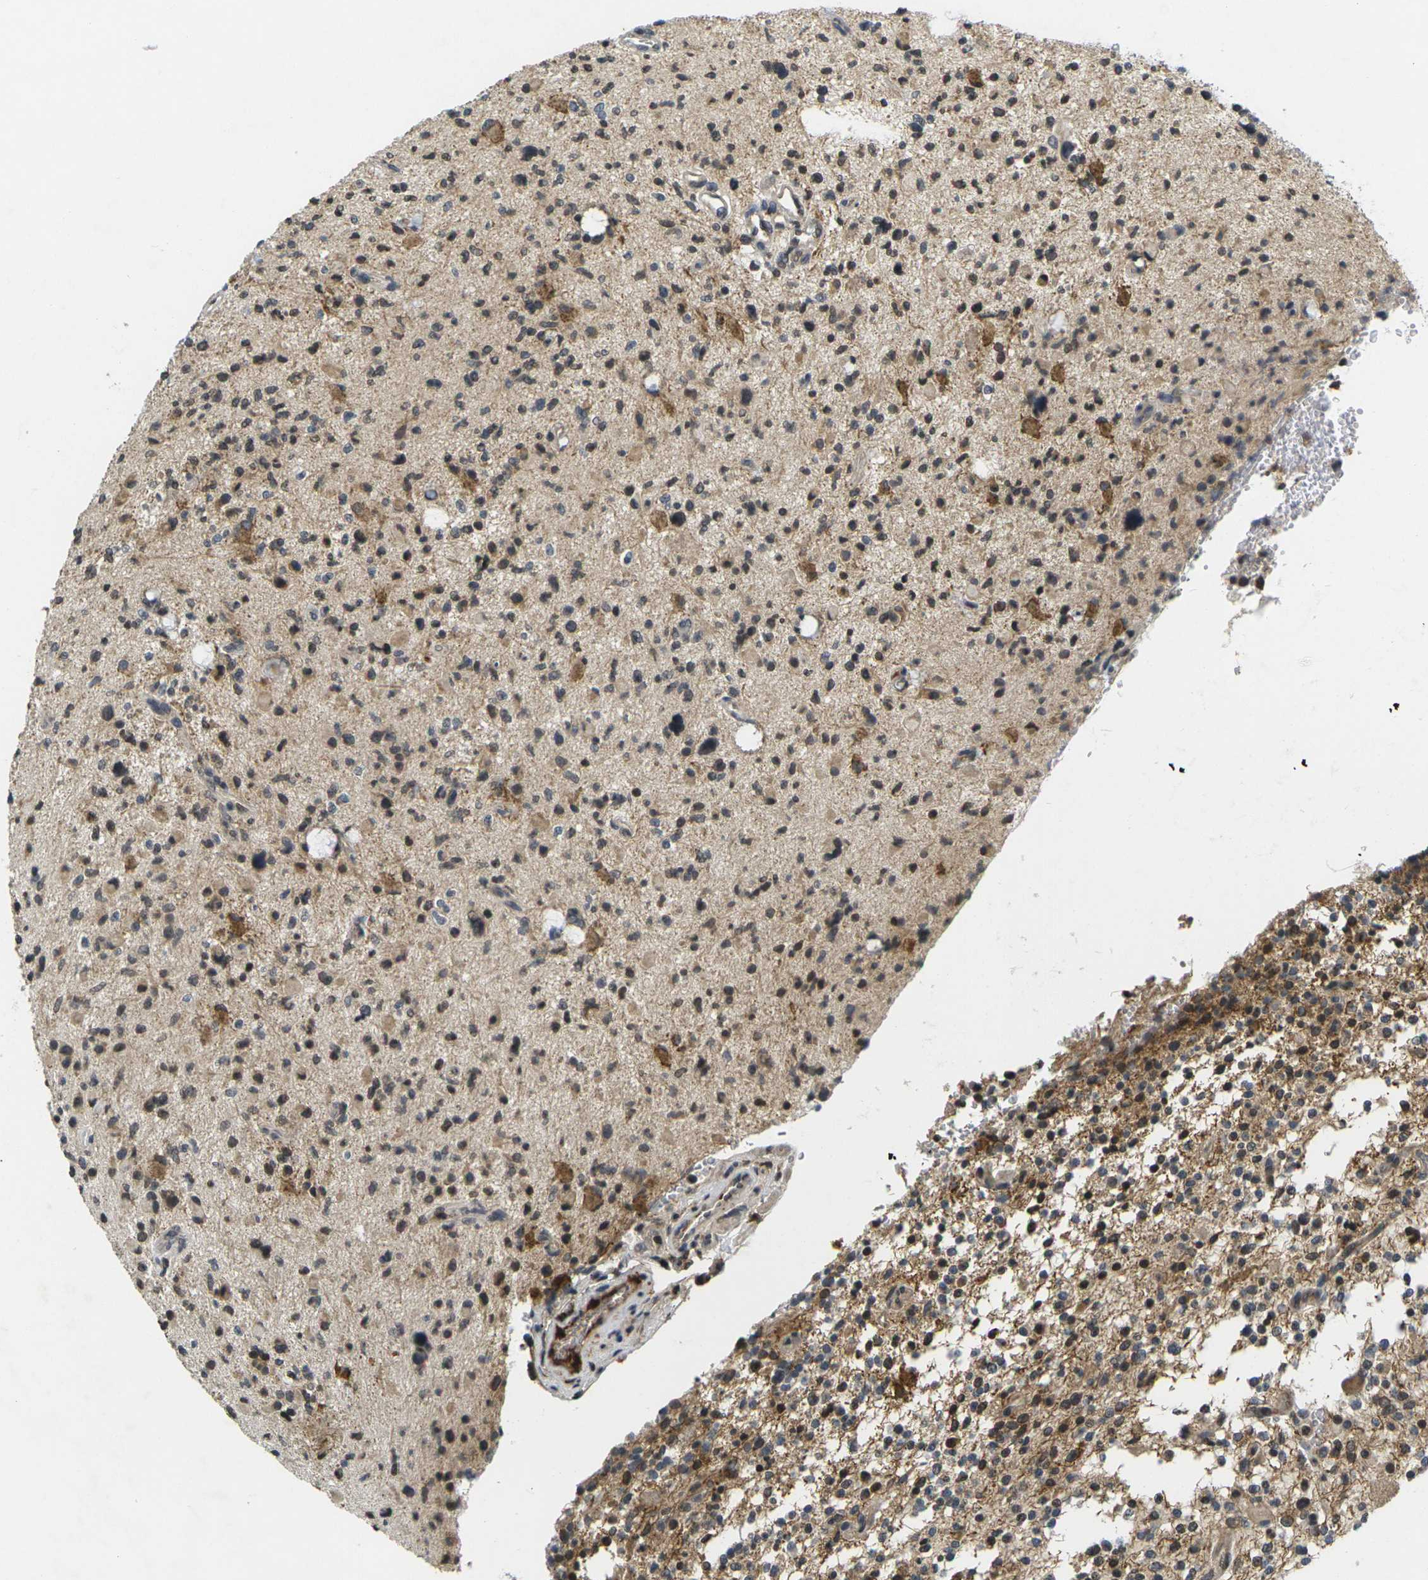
{"staining": {"intensity": "moderate", "quantity": "<25%", "location": "cytoplasmic/membranous"}, "tissue": "glioma", "cell_type": "Tumor cells", "image_type": "cancer", "snomed": [{"axis": "morphology", "description": "Glioma, malignant, High grade"}, {"axis": "topography", "description": "Brain"}], "caption": "Tumor cells show low levels of moderate cytoplasmic/membranous staining in about <25% of cells in glioma.", "gene": "C1QC", "patient": {"sex": "male", "age": 48}}